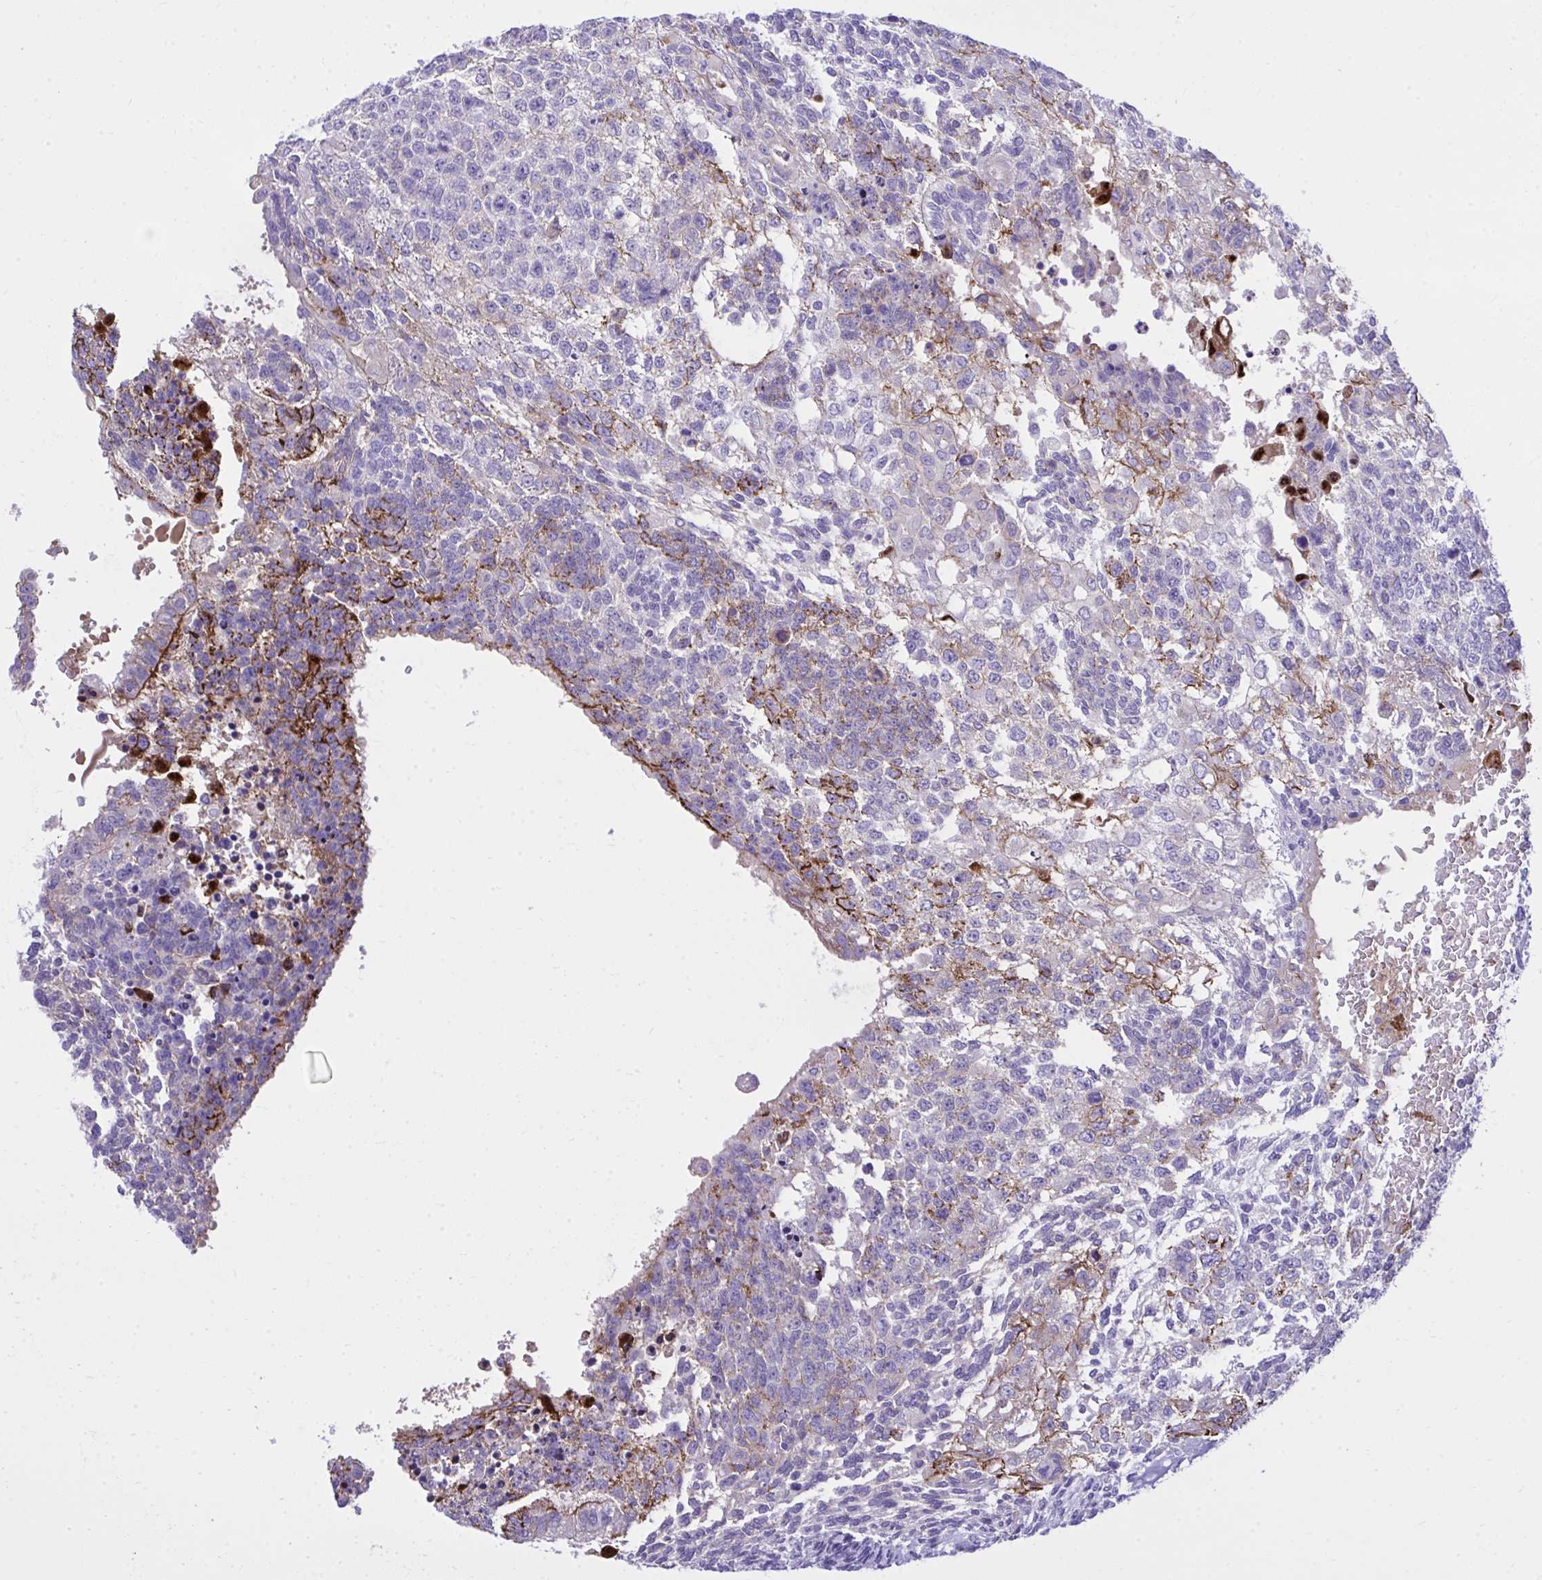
{"staining": {"intensity": "moderate", "quantity": "<25%", "location": "cytoplasmic/membranous"}, "tissue": "testis cancer", "cell_type": "Tumor cells", "image_type": "cancer", "snomed": [{"axis": "morphology", "description": "Carcinoma, Embryonal, NOS"}, {"axis": "topography", "description": "Testis"}], "caption": "This is a photomicrograph of immunohistochemistry staining of testis cancer (embryonal carcinoma), which shows moderate expression in the cytoplasmic/membranous of tumor cells.", "gene": "HRG", "patient": {"sex": "male", "age": 23}}